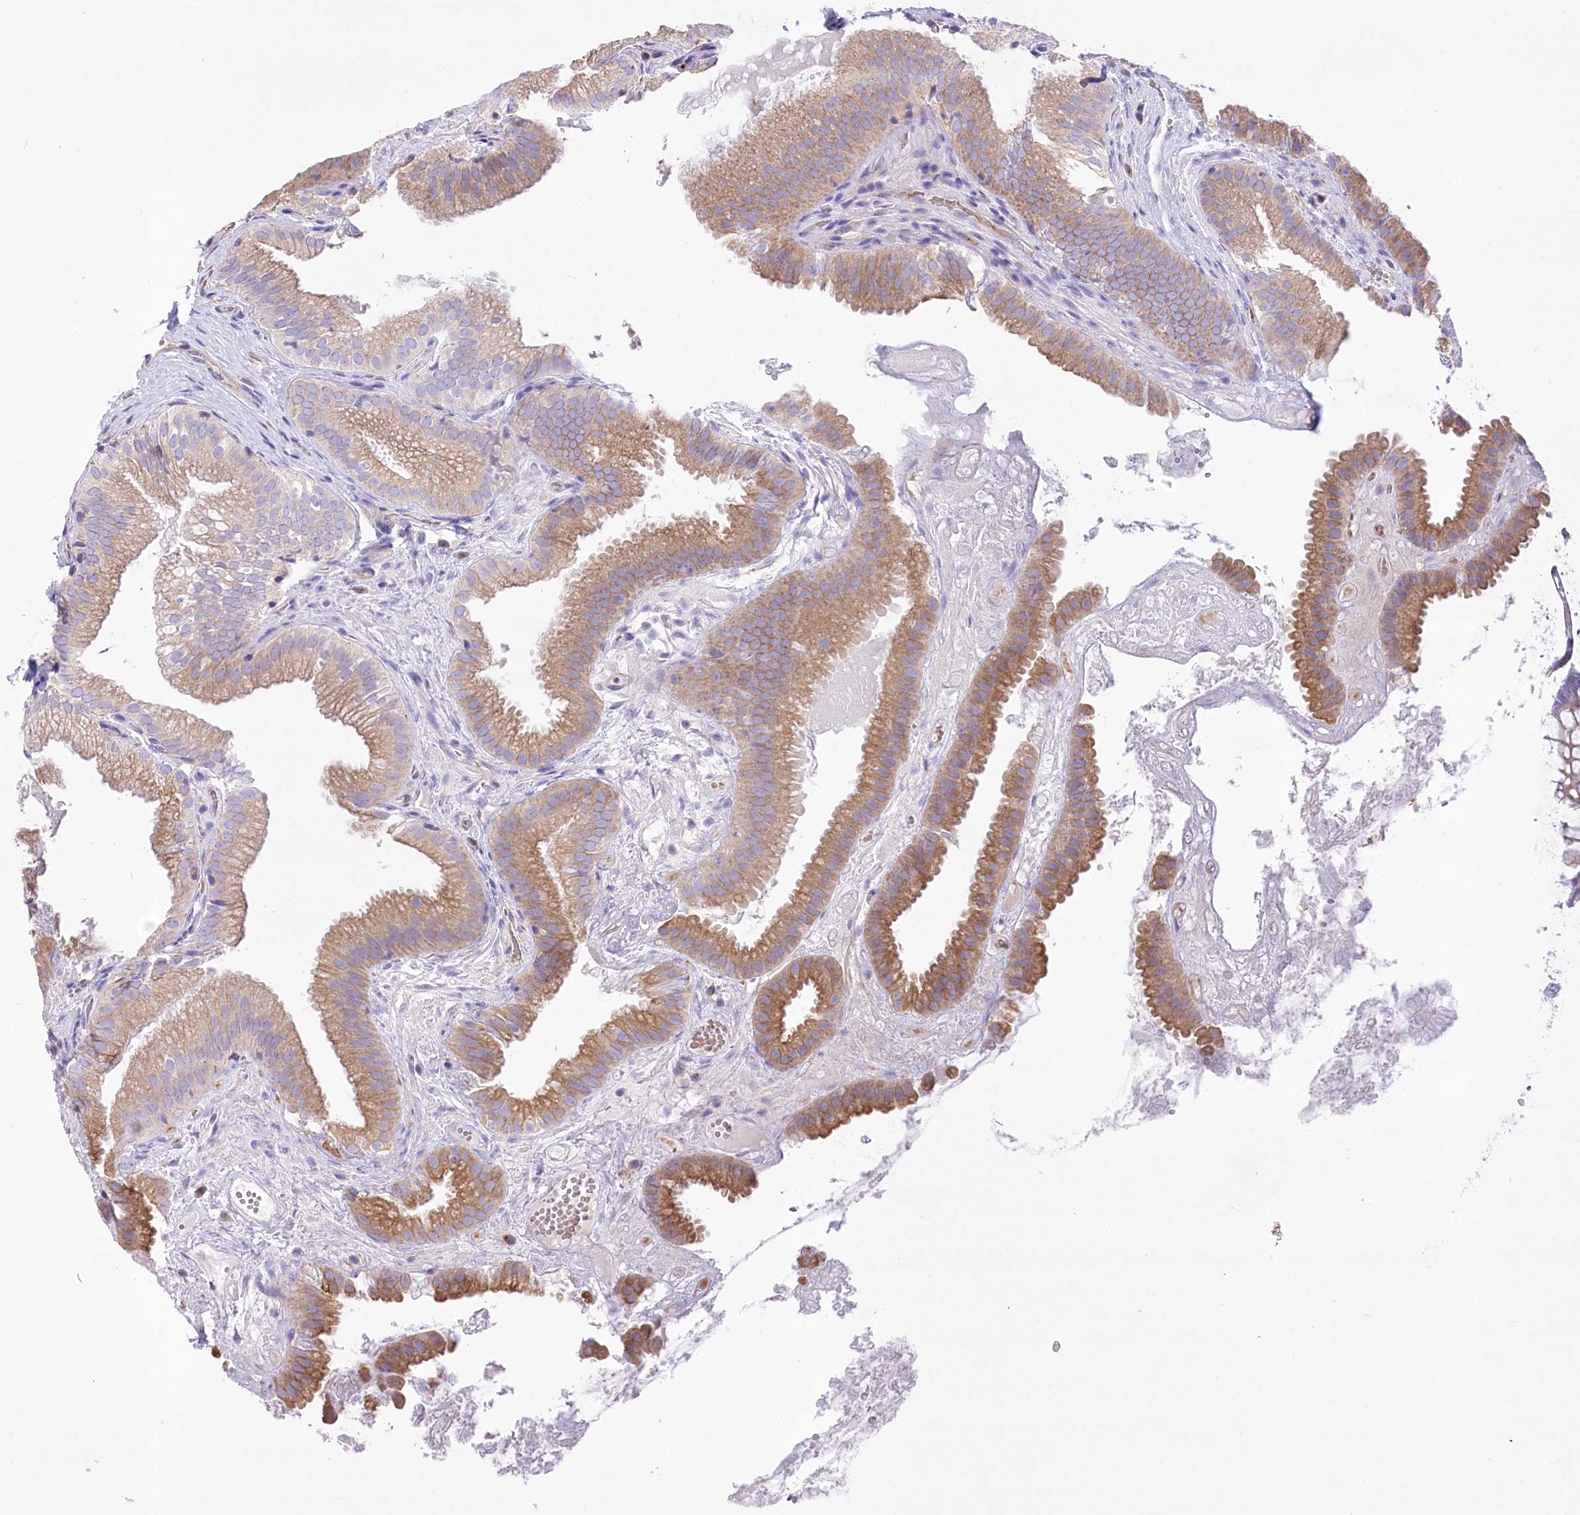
{"staining": {"intensity": "moderate", "quantity": ">75%", "location": "cytoplasmic/membranous"}, "tissue": "gallbladder", "cell_type": "Glandular cells", "image_type": "normal", "snomed": [{"axis": "morphology", "description": "Normal tissue, NOS"}, {"axis": "topography", "description": "Gallbladder"}], "caption": "A photomicrograph of human gallbladder stained for a protein exhibits moderate cytoplasmic/membranous brown staining in glandular cells.", "gene": "LRRC34", "patient": {"sex": "female", "age": 30}}